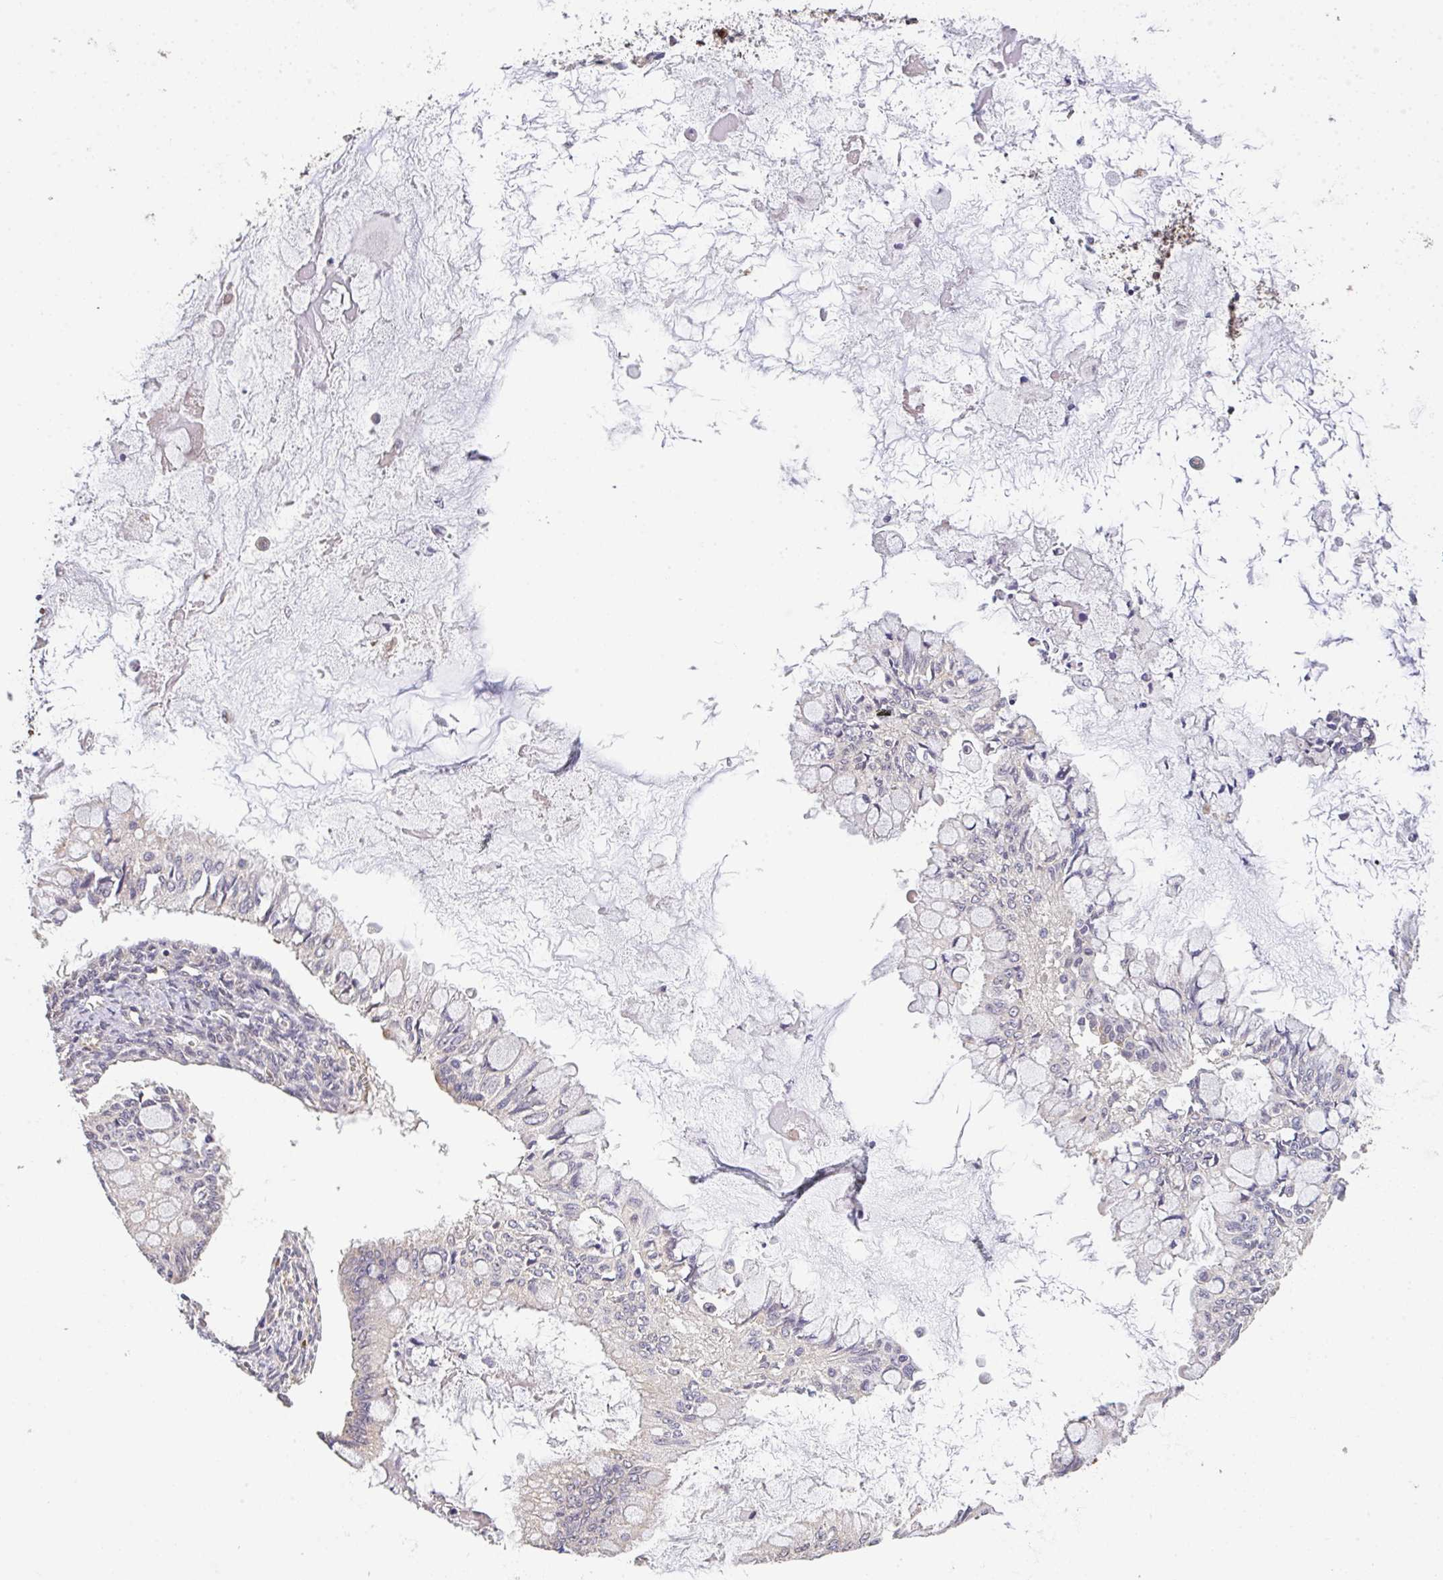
{"staining": {"intensity": "negative", "quantity": "none", "location": "none"}, "tissue": "ovarian cancer", "cell_type": "Tumor cells", "image_type": "cancer", "snomed": [{"axis": "morphology", "description": "Cystadenocarcinoma, mucinous, NOS"}, {"axis": "topography", "description": "Ovary"}], "caption": "This is a histopathology image of immunohistochemistry staining of ovarian mucinous cystadenocarcinoma, which shows no positivity in tumor cells.", "gene": "C1QTNF9B", "patient": {"sex": "female", "age": 34}}